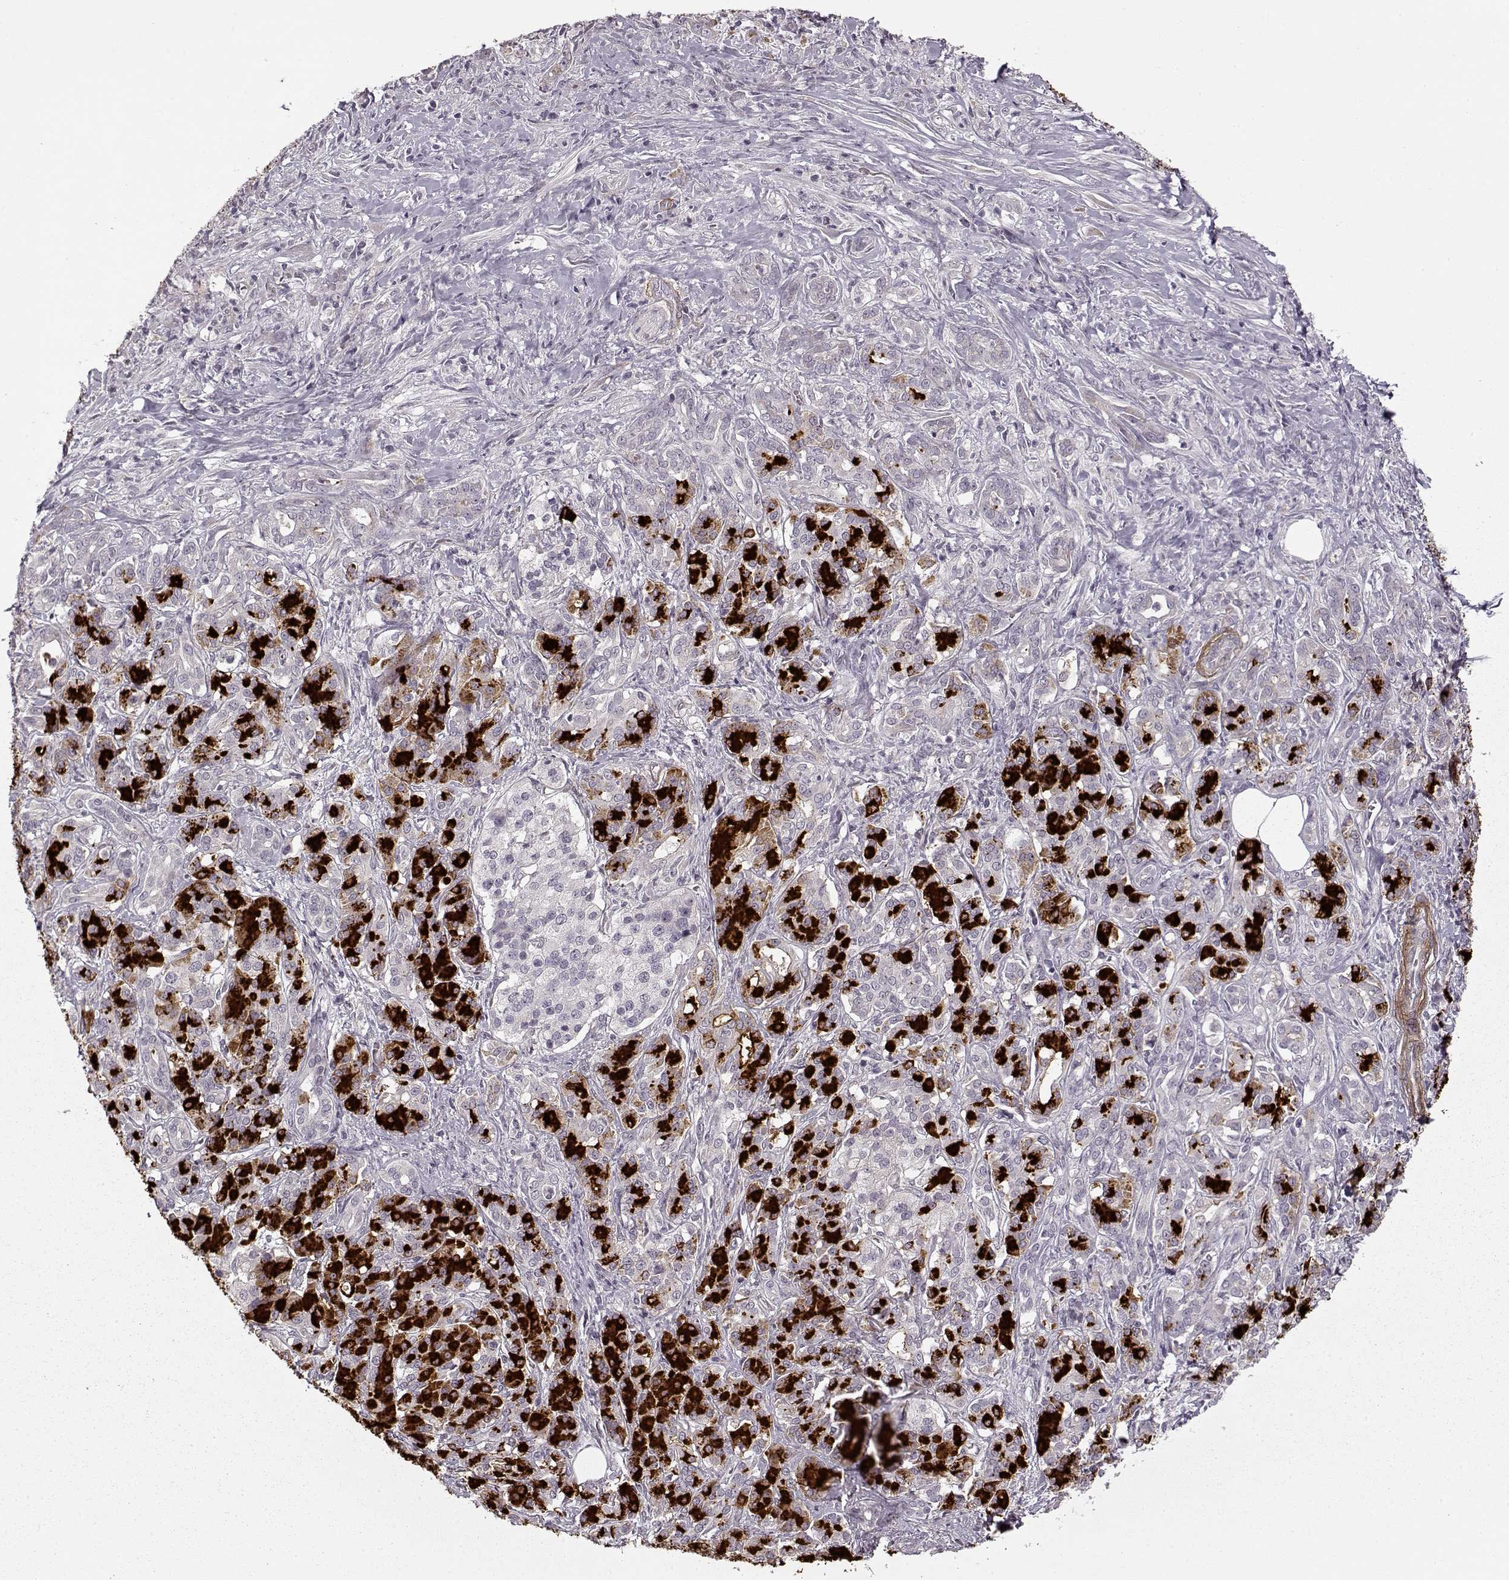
{"staining": {"intensity": "negative", "quantity": "none", "location": "none"}, "tissue": "pancreatic cancer", "cell_type": "Tumor cells", "image_type": "cancer", "snomed": [{"axis": "morphology", "description": "Normal tissue, NOS"}, {"axis": "morphology", "description": "Inflammation, NOS"}, {"axis": "morphology", "description": "Adenocarcinoma, NOS"}, {"axis": "topography", "description": "Pancreas"}], "caption": "Pancreatic adenocarcinoma stained for a protein using immunohistochemistry (IHC) displays no expression tumor cells.", "gene": "LAMB2", "patient": {"sex": "male", "age": 57}}